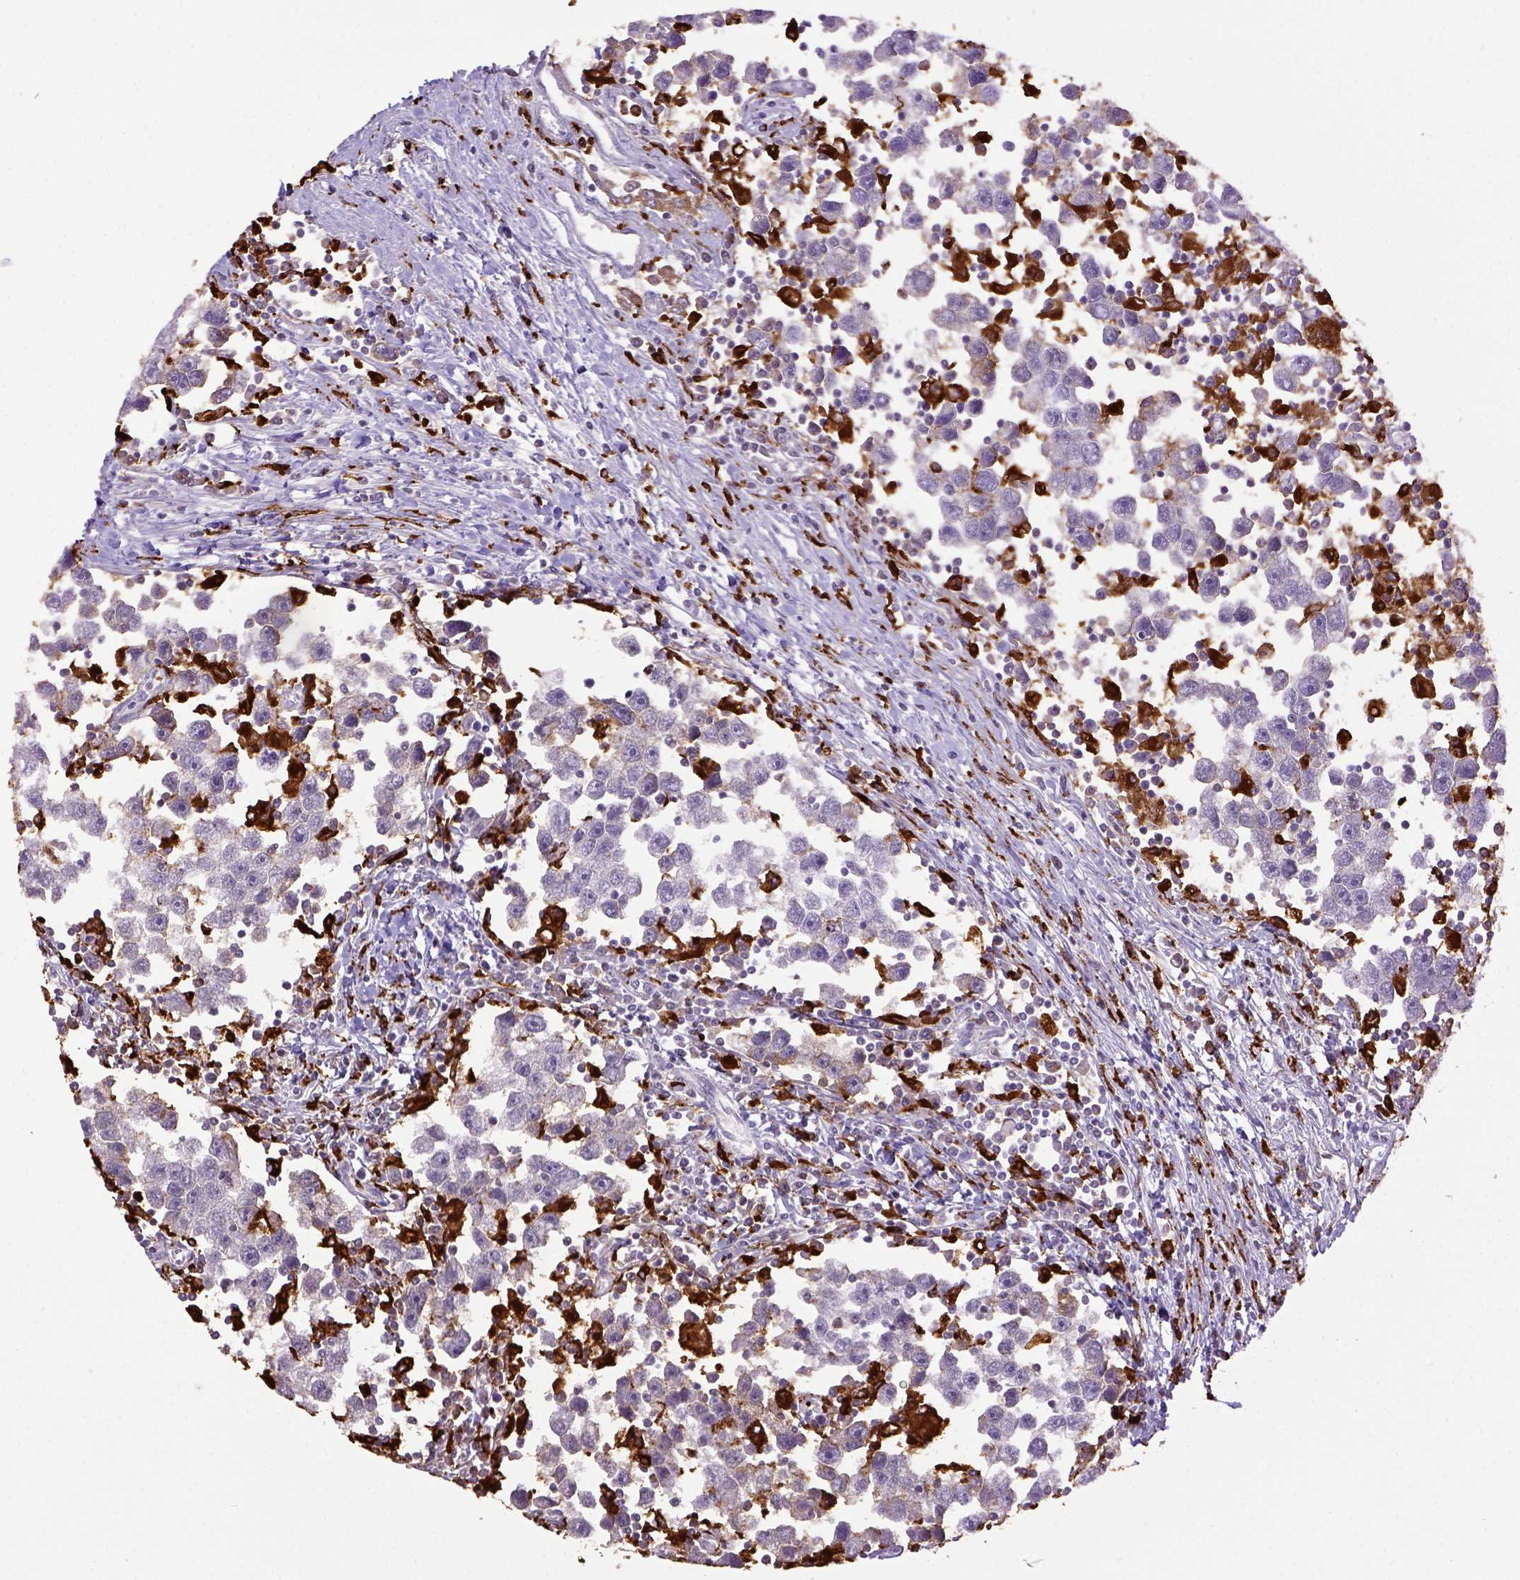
{"staining": {"intensity": "negative", "quantity": "none", "location": "none"}, "tissue": "testis cancer", "cell_type": "Tumor cells", "image_type": "cancer", "snomed": [{"axis": "morphology", "description": "Seminoma, NOS"}, {"axis": "topography", "description": "Testis"}], "caption": "A high-resolution micrograph shows IHC staining of testis cancer (seminoma), which displays no significant positivity in tumor cells.", "gene": "CD68", "patient": {"sex": "male", "age": 30}}